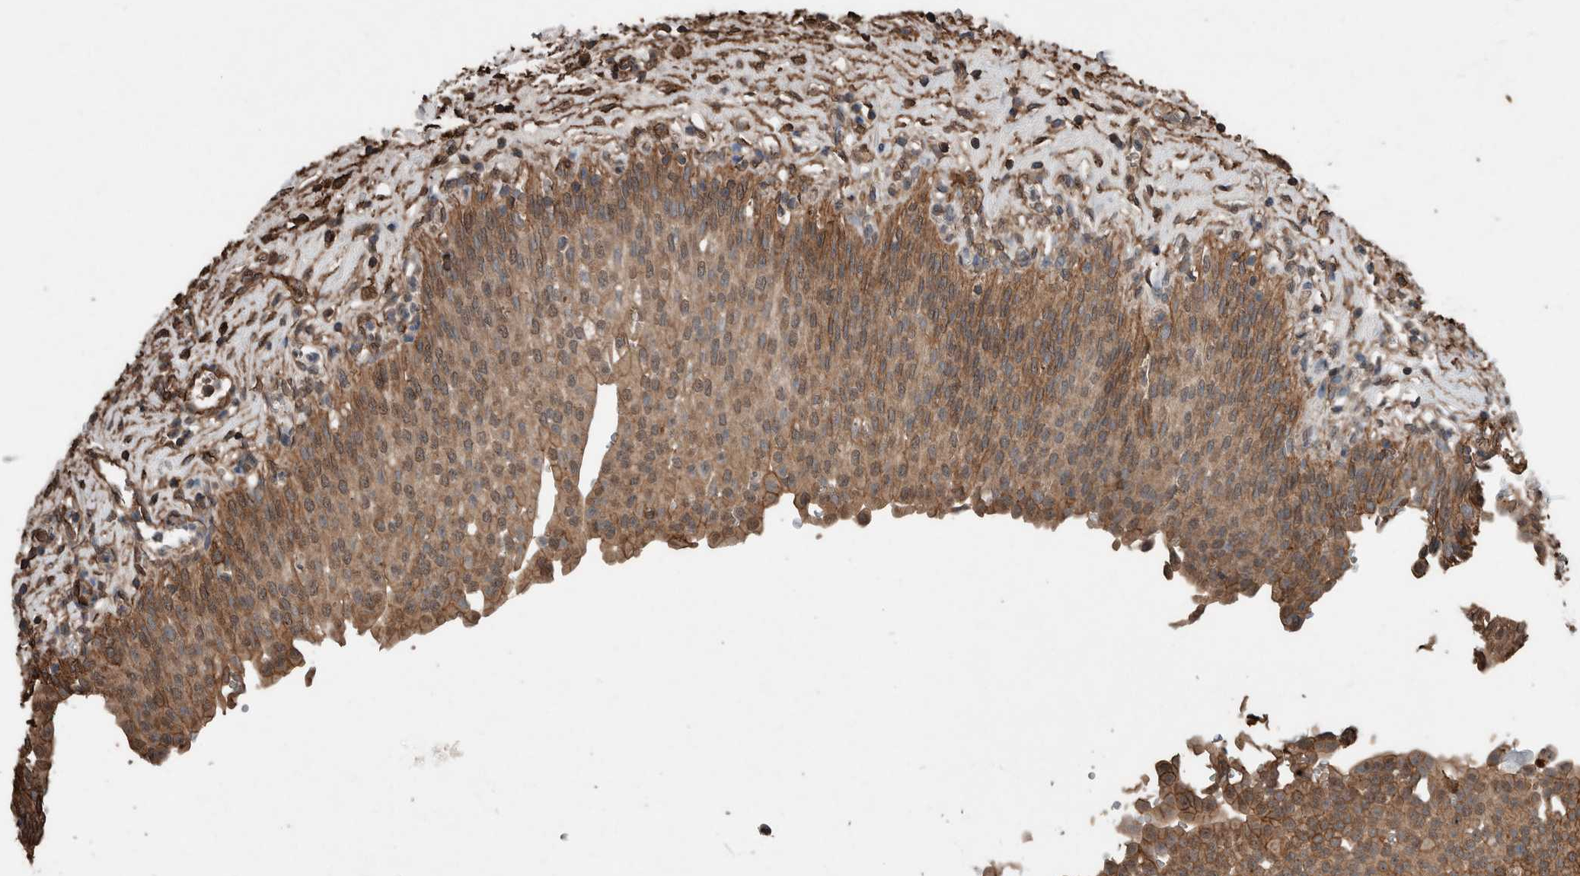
{"staining": {"intensity": "moderate", "quantity": ">75%", "location": "cytoplasmic/membranous"}, "tissue": "urinary bladder", "cell_type": "Urothelial cells", "image_type": "normal", "snomed": [{"axis": "morphology", "description": "Urothelial carcinoma, High grade"}, {"axis": "topography", "description": "Urinary bladder"}], "caption": "Urothelial cells display medium levels of moderate cytoplasmic/membranous expression in about >75% of cells in benign urinary bladder.", "gene": "S100A10", "patient": {"sex": "male", "age": 46}}